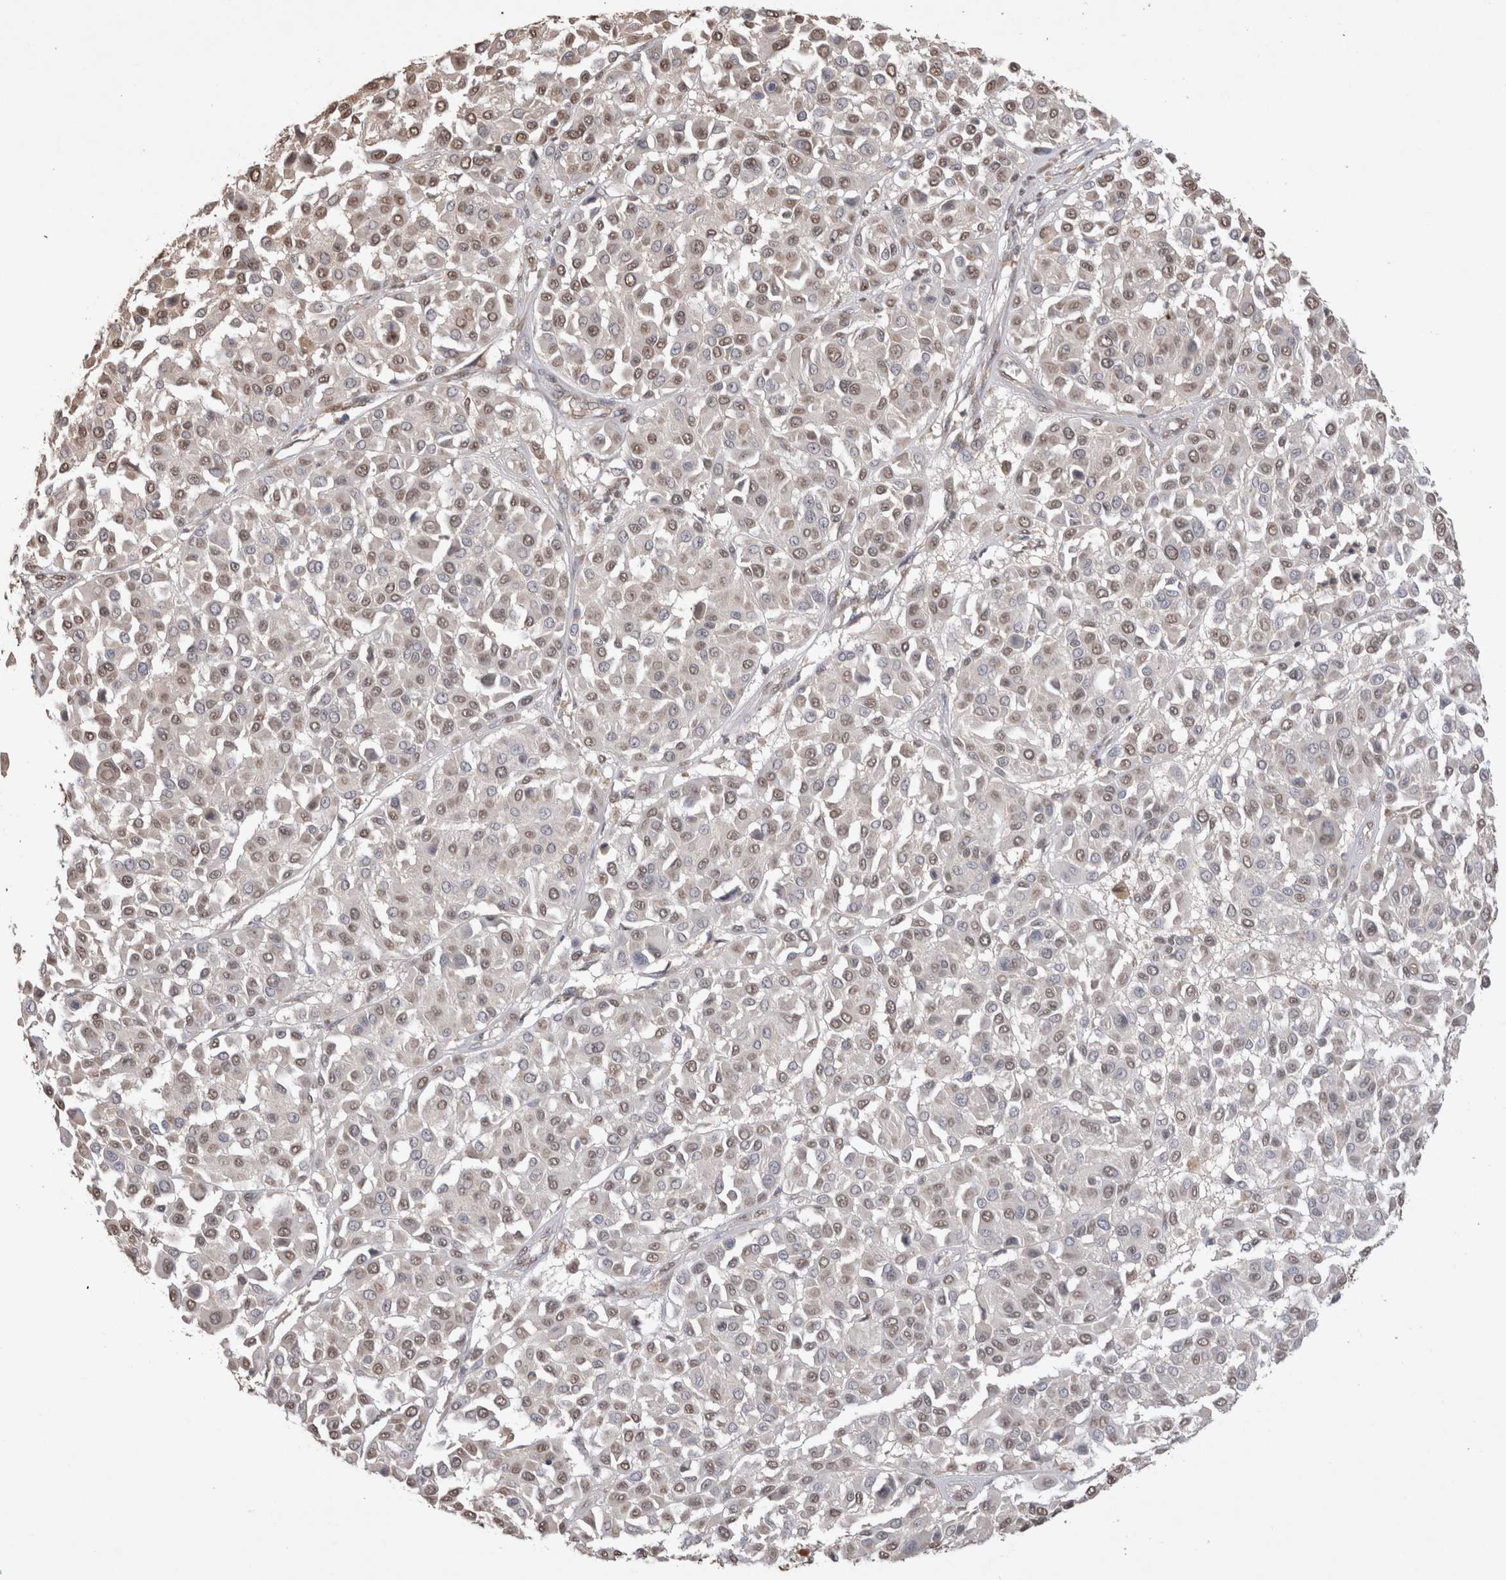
{"staining": {"intensity": "weak", "quantity": ">75%", "location": "nuclear"}, "tissue": "melanoma", "cell_type": "Tumor cells", "image_type": "cancer", "snomed": [{"axis": "morphology", "description": "Malignant melanoma, Metastatic site"}, {"axis": "topography", "description": "Soft tissue"}], "caption": "Immunohistochemistry (IHC) photomicrograph of neoplastic tissue: melanoma stained using immunohistochemistry (IHC) exhibits low levels of weak protein expression localized specifically in the nuclear of tumor cells, appearing as a nuclear brown color.", "gene": "MLX", "patient": {"sex": "male", "age": 41}}